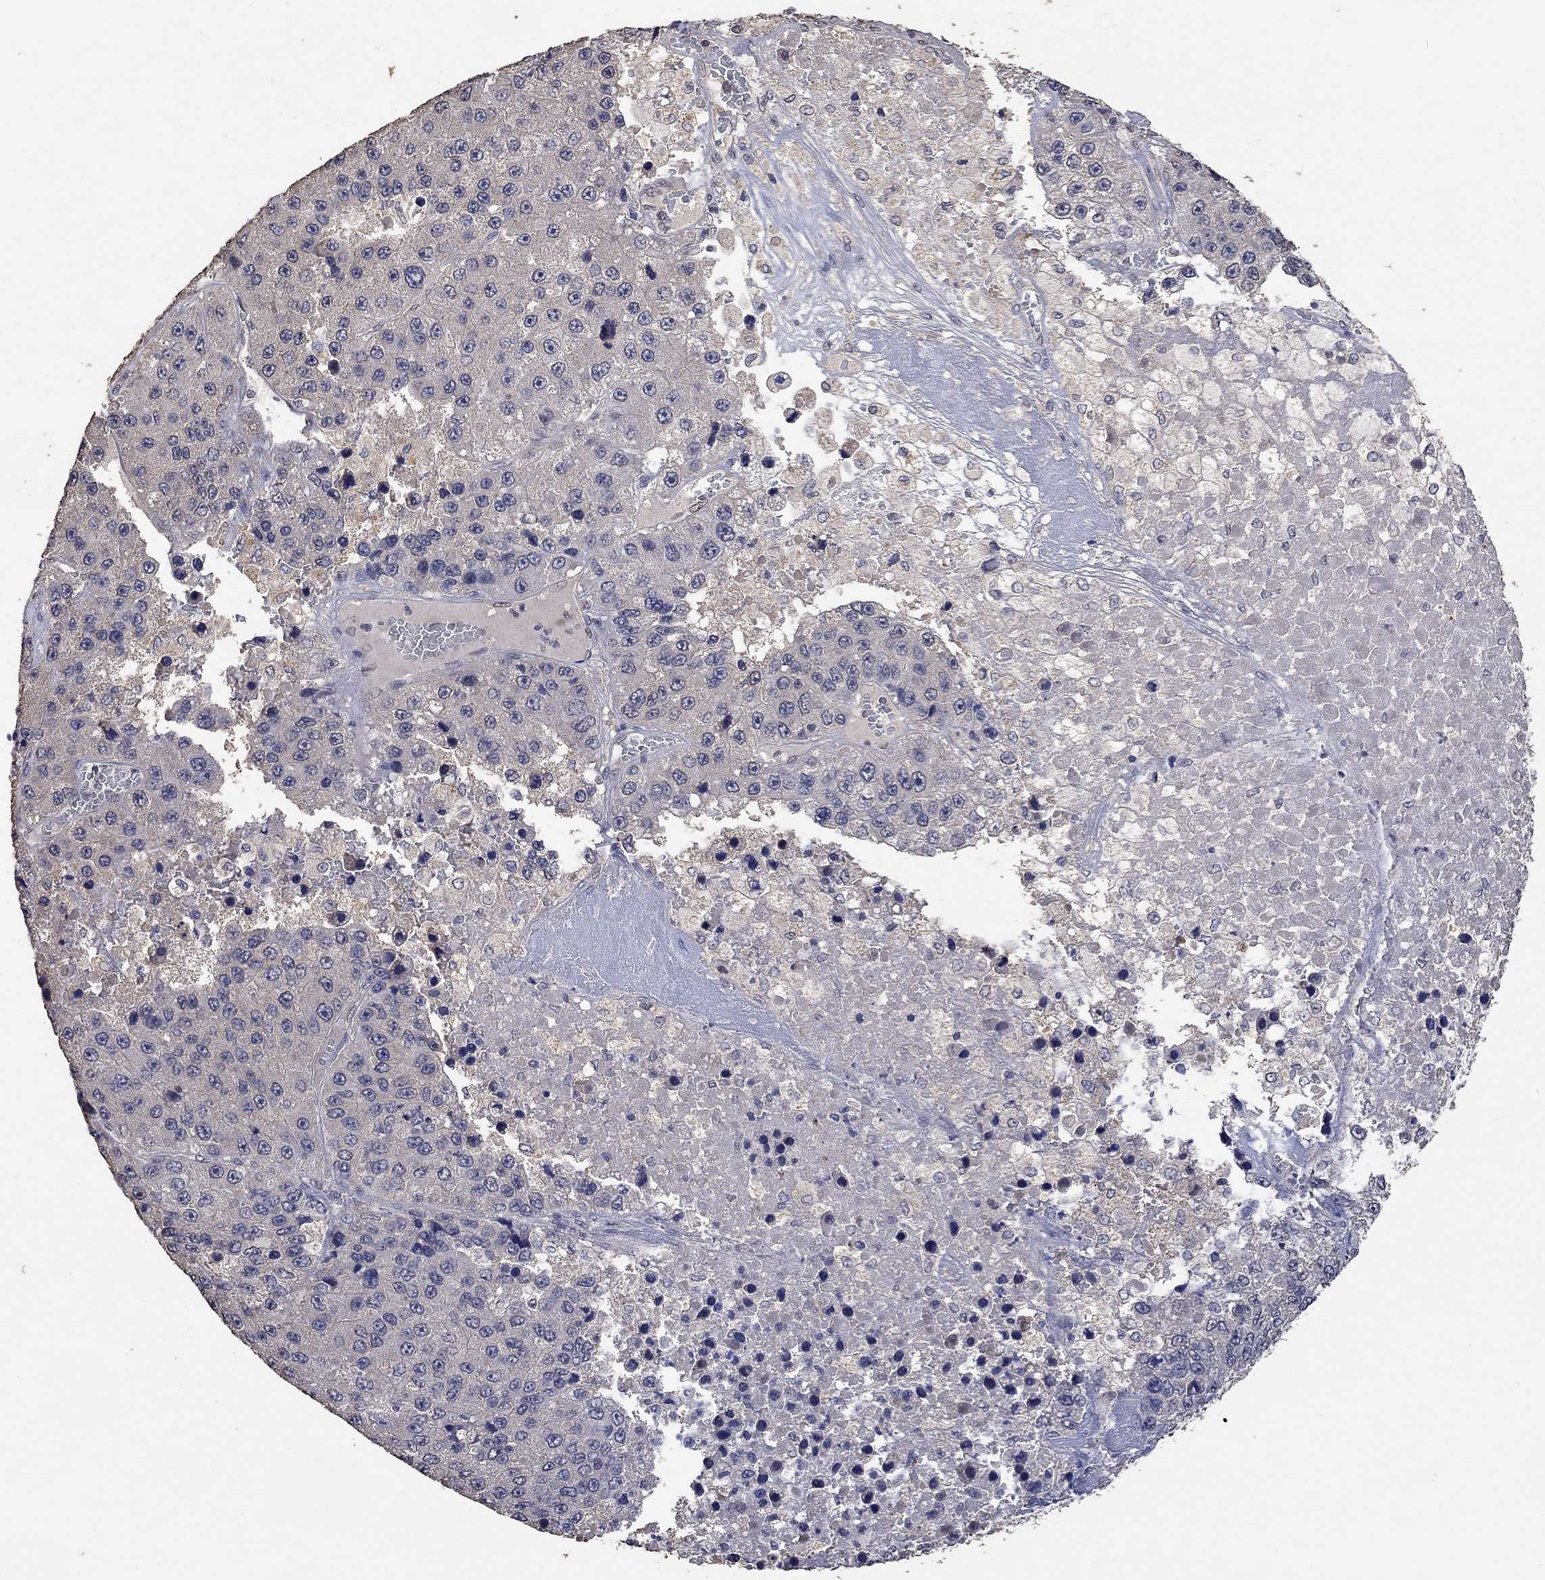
{"staining": {"intensity": "negative", "quantity": "none", "location": "none"}, "tissue": "liver cancer", "cell_type": "Tumor cells", "image_type": "cancer", "snomed": [{"axis": "morphology", "description": "Carcinoma, Hepatocellular, NOS"}, {"axis": "topography", "description": "Liver"}], "caption": "The photomicrograph shows no significant positivity in tumor cells of liver cancer (hepatocellular carcinoma).", "gene": "PTPN20", "patient": {"sex": "female", "age": 73}}